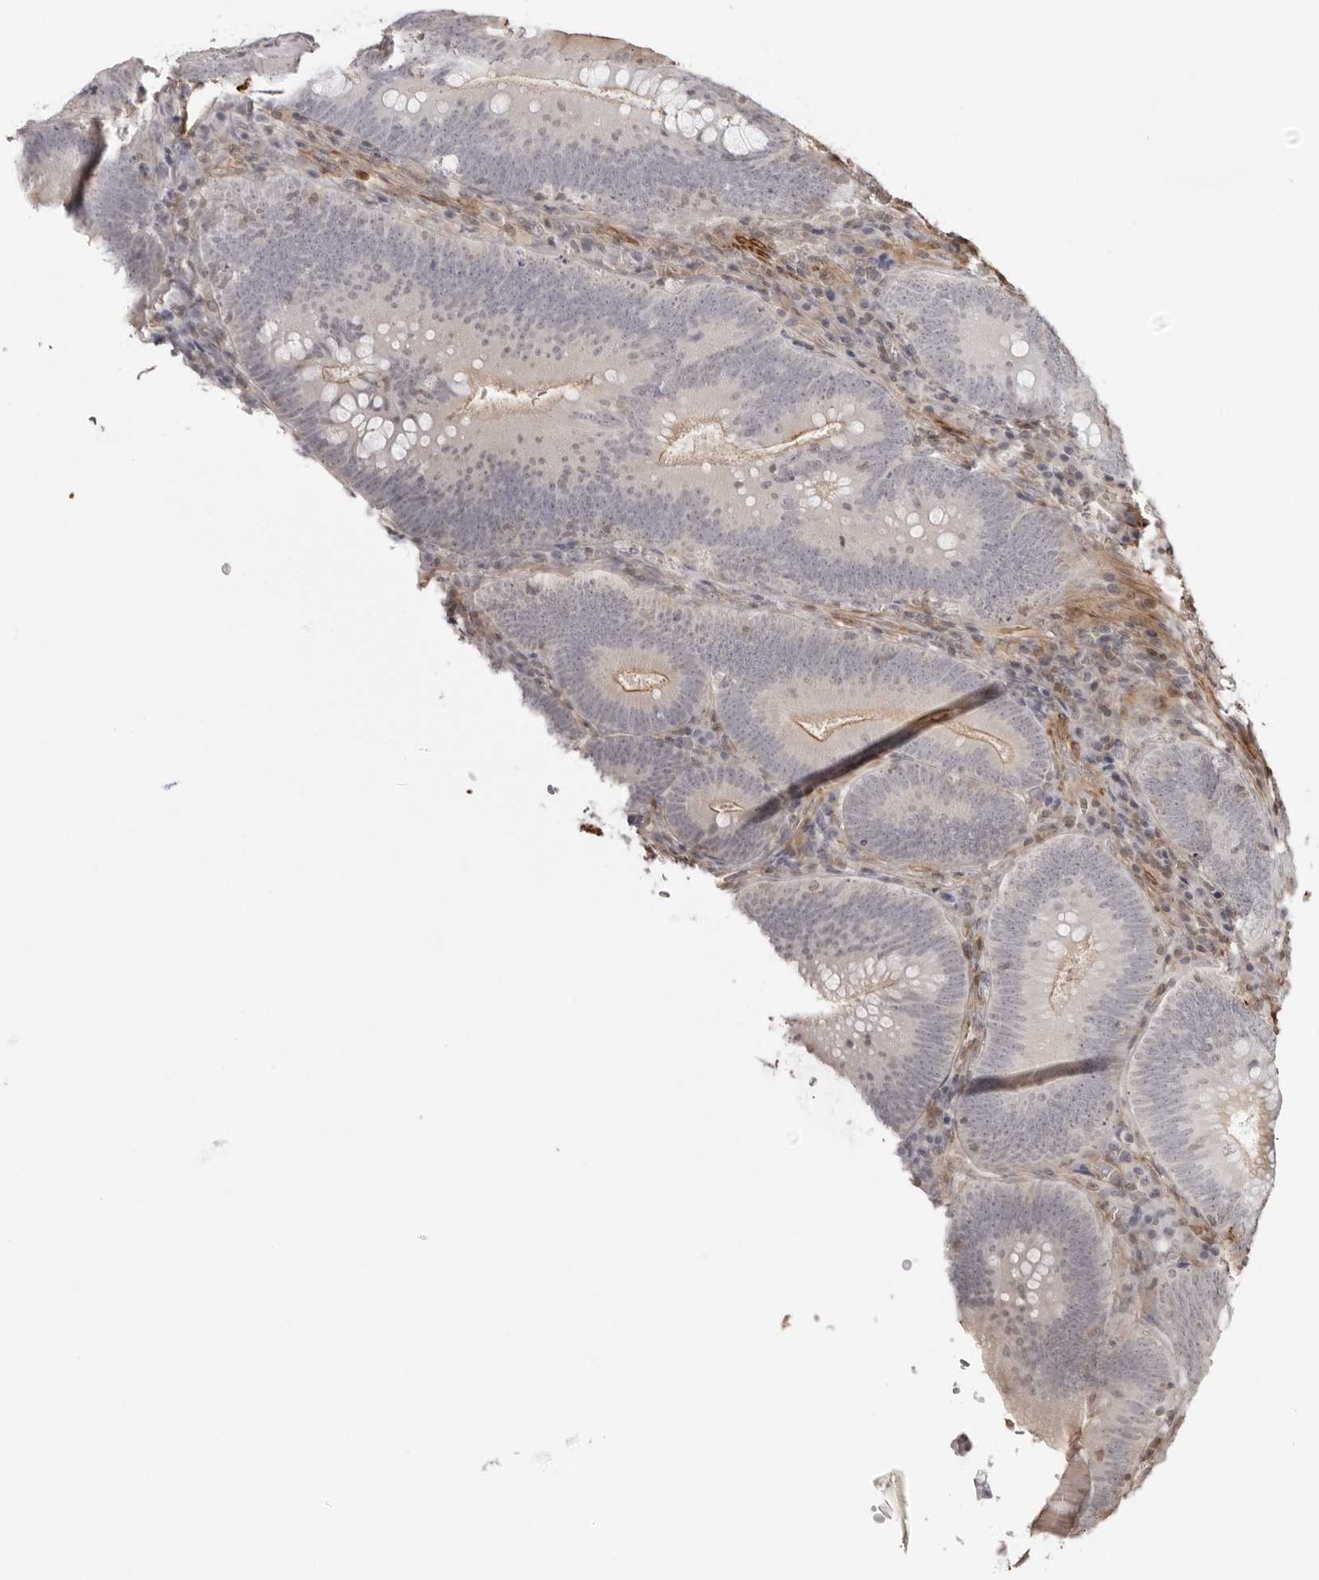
{"staining": {"intensity": "moderate", "quantity": "25%-75%", "location": "cytoplasmic/membranous"}, "tissue": "colorectal cancer", "cell_type": "Tumor cells", "image_type": "cancer", "snomed": [{"axis": "morphology", "description": "Normal tissue, NOS"}, {"axis": "topography", "description": "Colon"}], "caption": "Protein staining reveals moderate cytoplasmic/membranous staining in approximately 25%-75% of tumor cells in colorectal cancer. Using DAB (3,3'-diaminobenzidine) (brown) and hematoxylin (blue) stains, captured at high magnification using brightfield microscopy.", "gene": "UNK", "patient": {"sex": "female", "age": 82}}